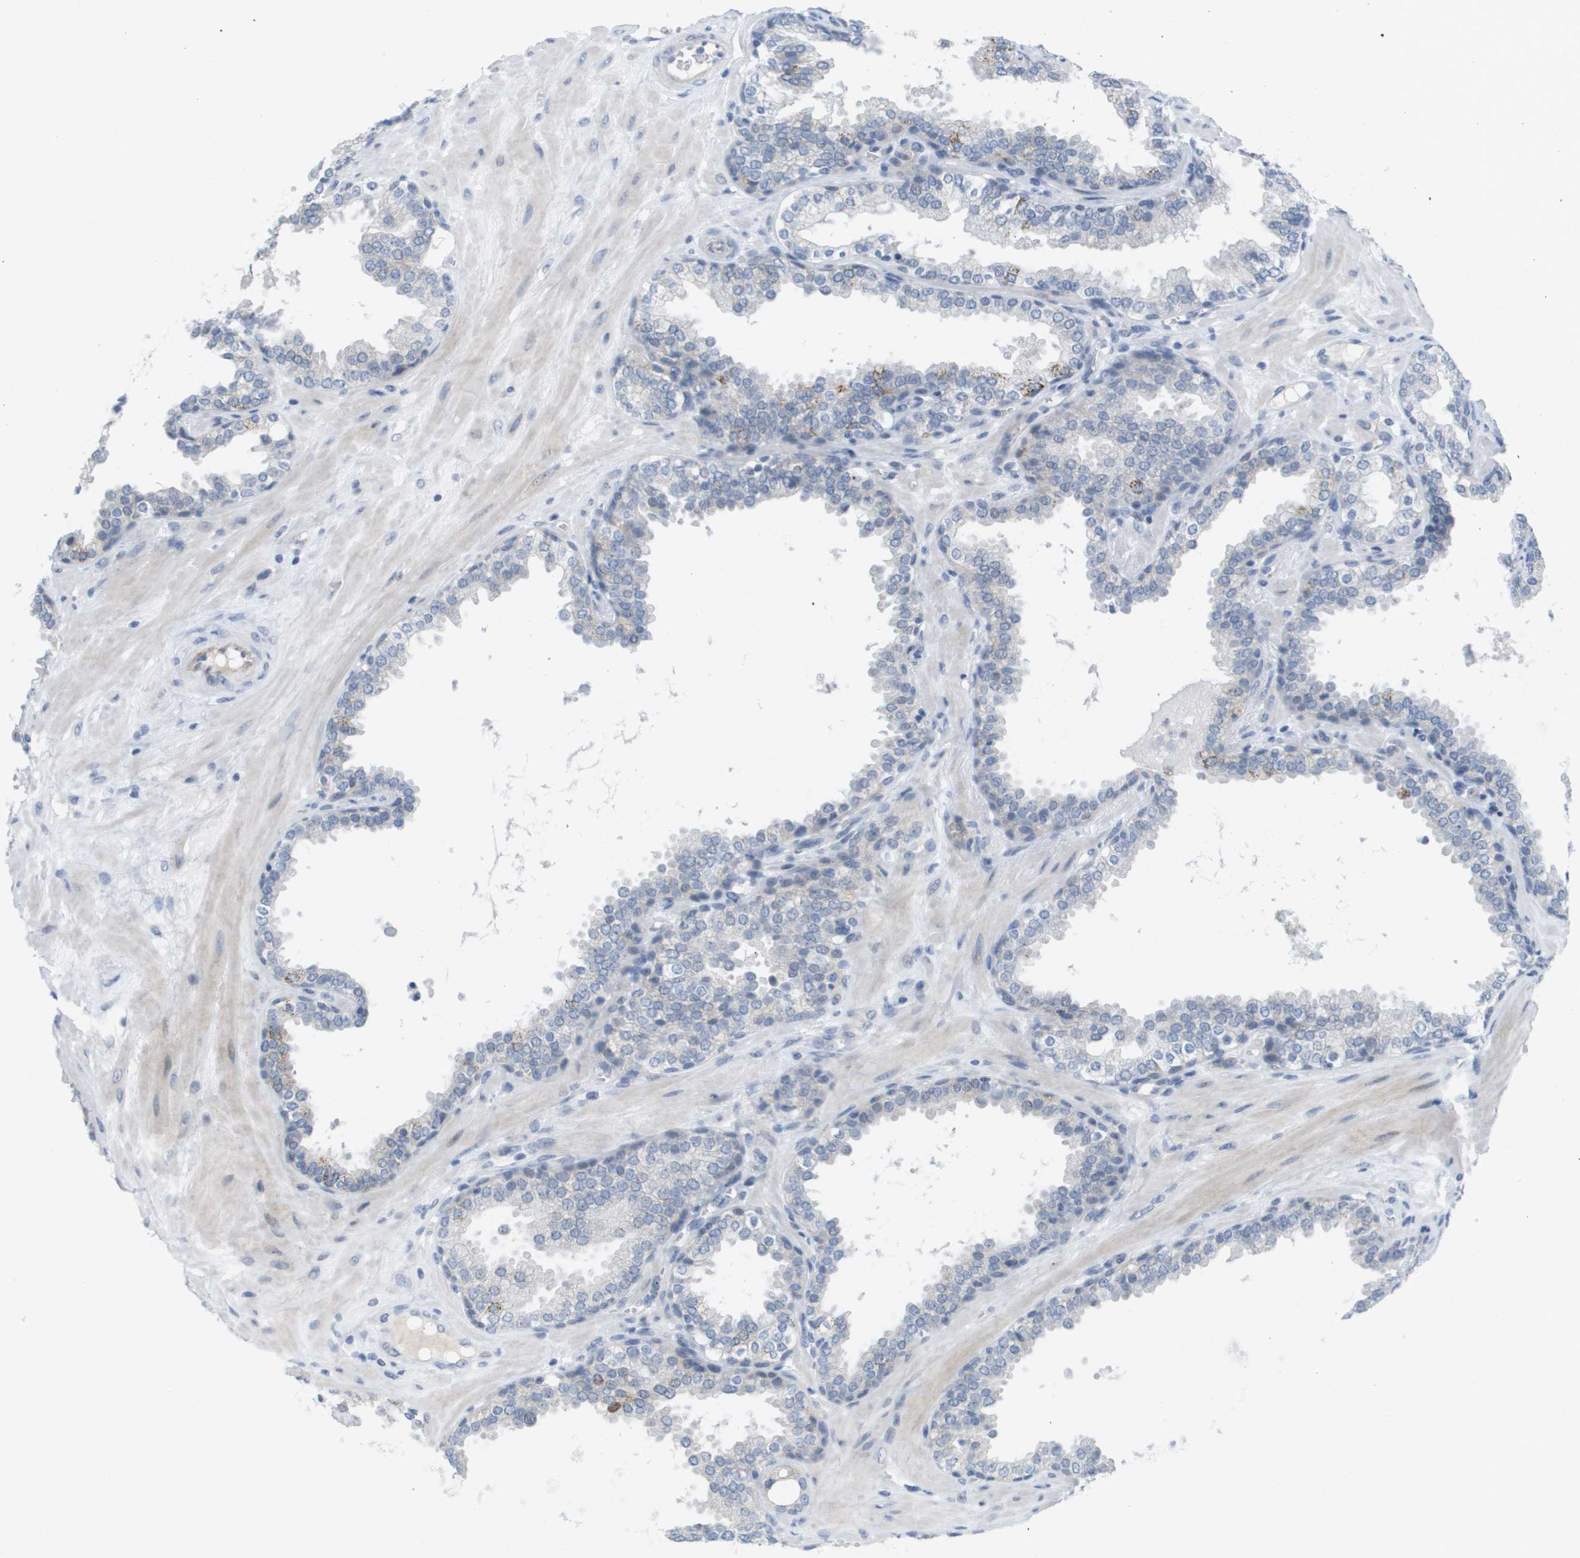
{"staining": {"intensity": "weak", "quantity": "<25%", "location": "cytoplasmic/membranous"}, "tissue": "prostate", "cell_type": "Glandular cells", "image_type": "normal", "snomed": [{"axis": "morphology", "description": "Normal tissue, NOS"}, {"axis": "topography", "description": "Prostate"}], "caption": "High magnification brightfield microscopy of unremarkable prostate stained with DAB (3,3'-diaminobenzidine) (brown) and counterstained with hematoxylin (blue): glandular cells show no significant expression. The staining was performed using DAB to visualize the protein expression in brown, while the nuclei were stained in blue with hematoxylin (Magnification: 20x).", "gene": "PDE4A", "patient": {"sex": "male", "age": 51}}